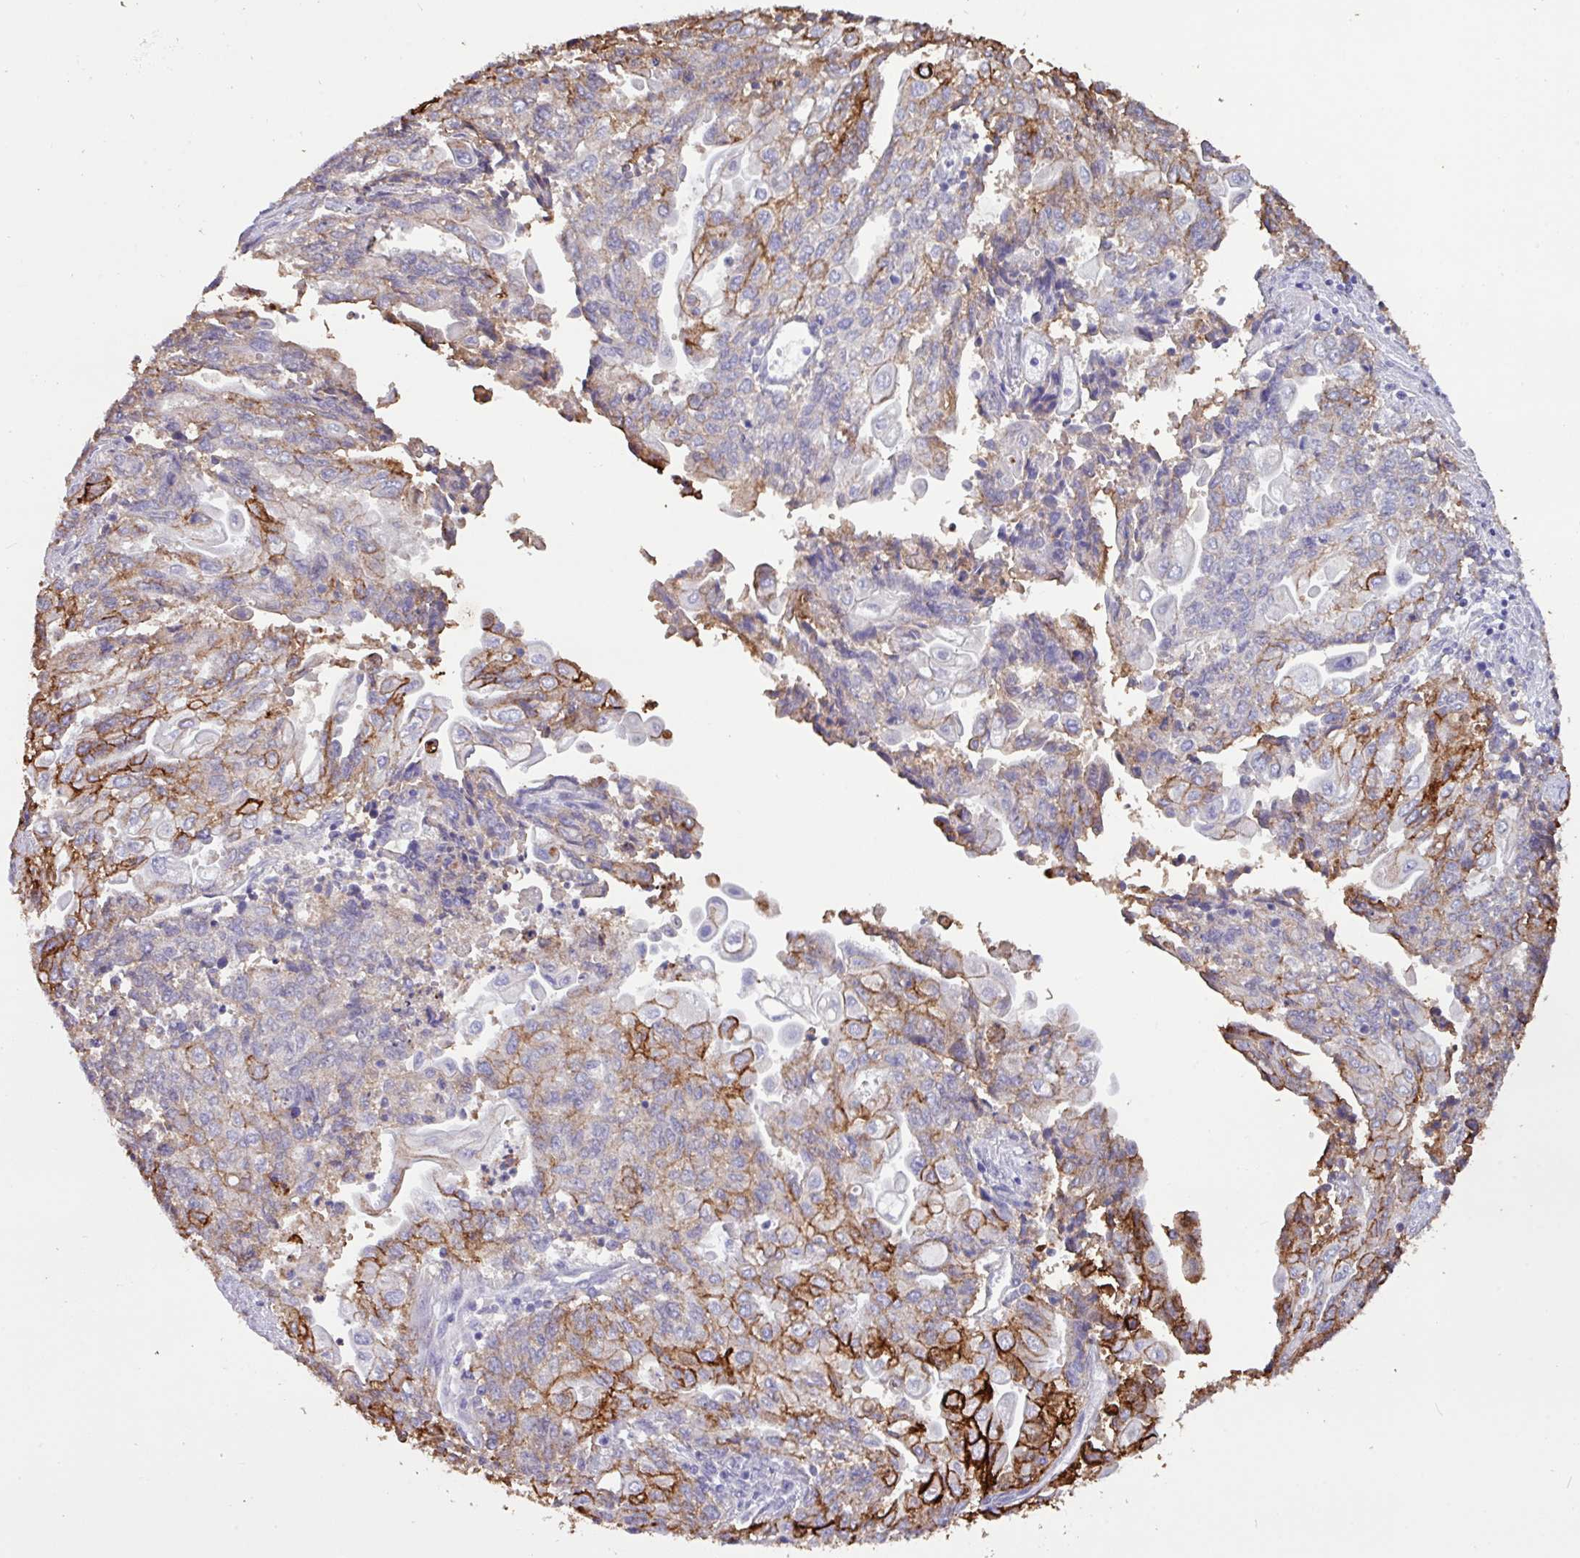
{"staining": {"intensity": "moderate", "quantity": "25%-75%", "location": "cytoplasmic/membranous"}, "tissue": "endometrial cancer", "cell_type": "Tumor cells", "image_type": "cancer", "snomed": [{"axis": "morphology", "description": "Adenocarcinoma, NOS"}, {"axis": "topography", "description": "Endometrium"}], "caption": "Immunohistochemical staining of adenocarcinoma (endometrial) exhibits medium levels of moderate cytoplasmic/membranous protein positivity in approximately 25%-75% of tumor cells. The protein is stained brown, and the nuclei are stained in blue (DAB (3,3'-diaminobenzidine) IHC with brightfield microscopy, high magnification).", "gene": "EPCAM", "patient": {"sex": "female", "age": 54}}